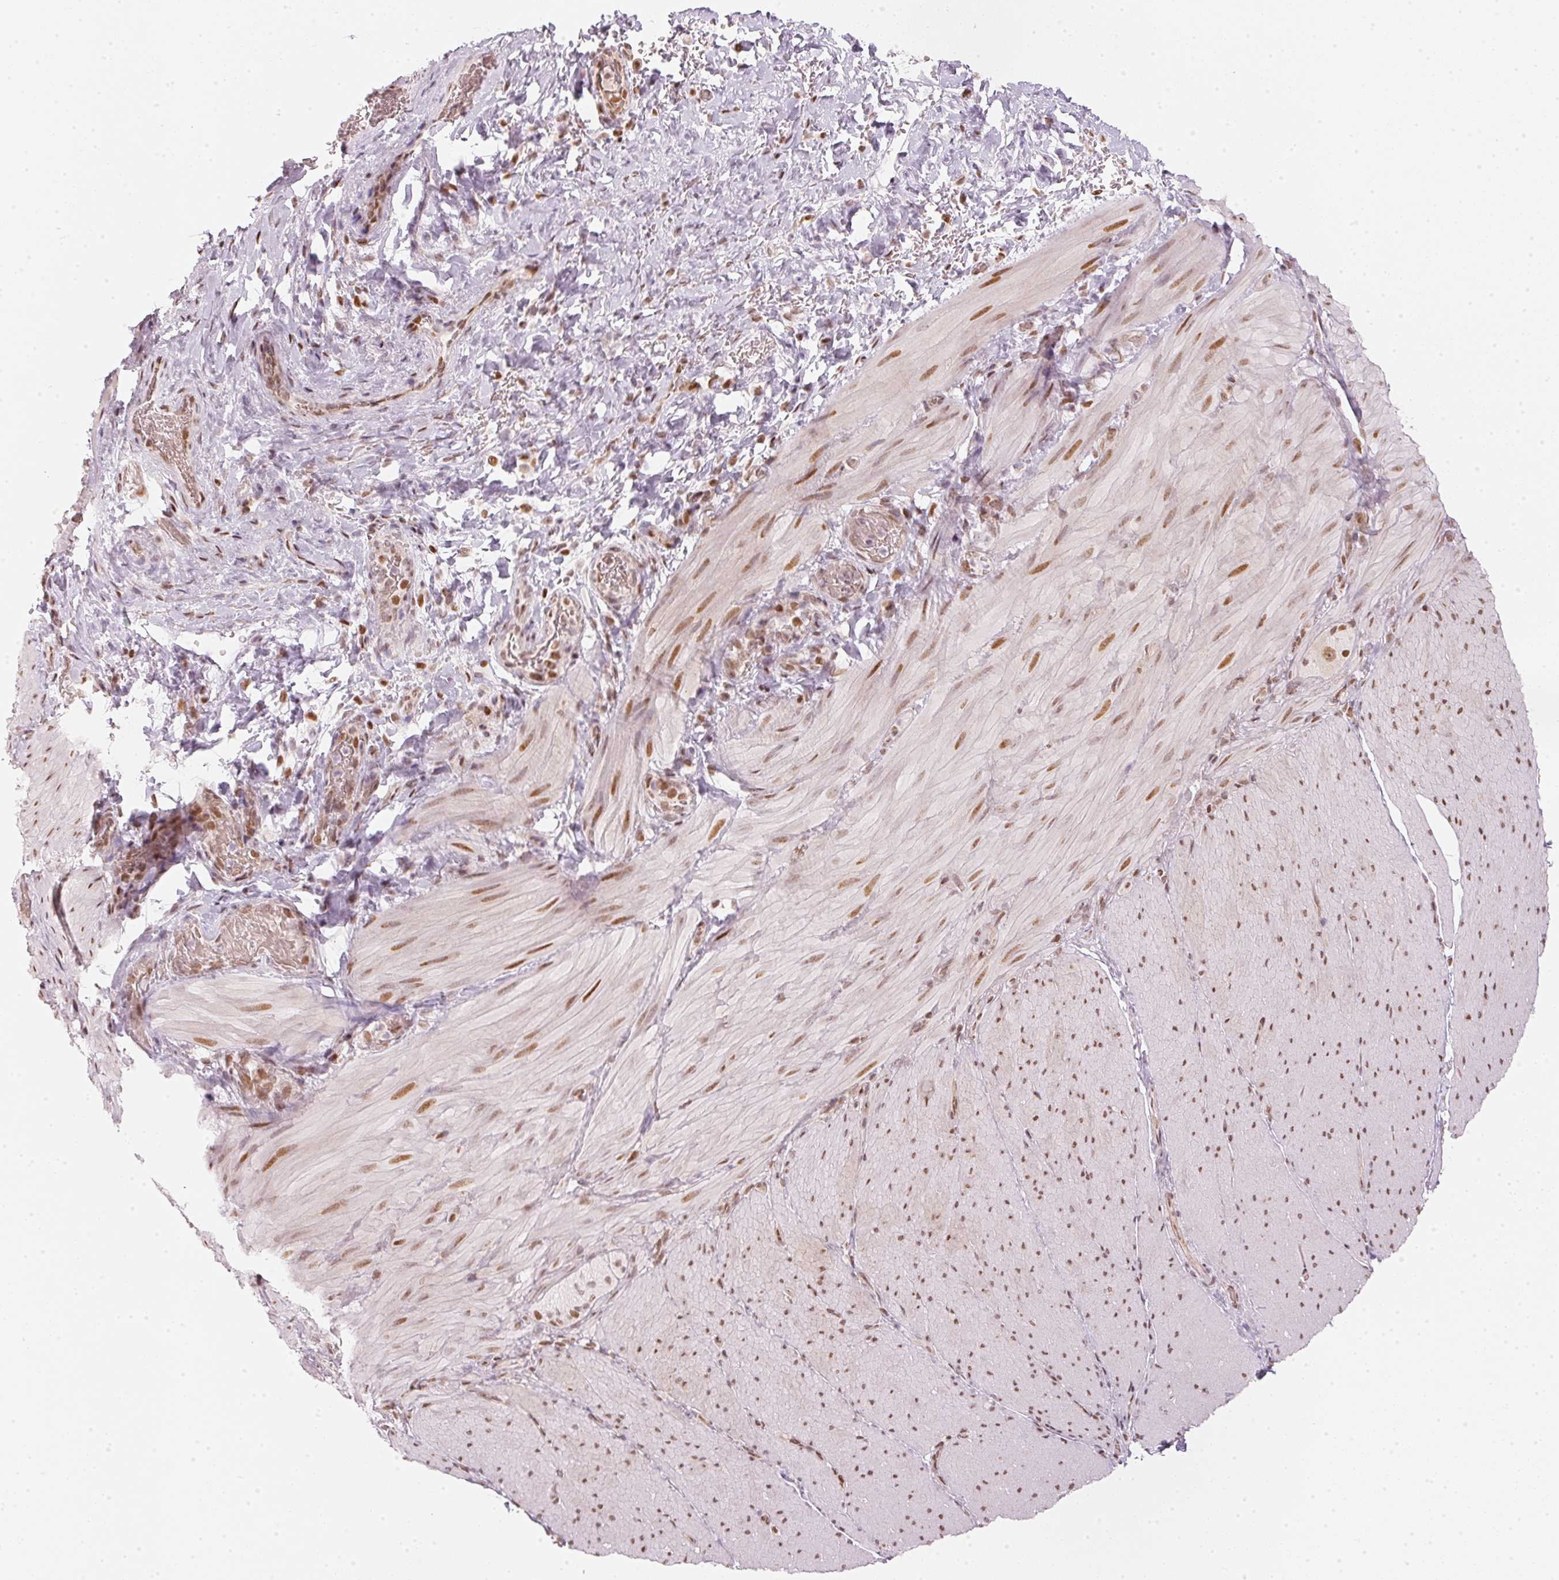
{"staining": {"intensity": "moderate", "quantity": "25%-75%", "location": "nuclear"}, "tissue": "smooth muscle", "cell_type": "Smooth muscle cells", "image_type": "normal", "snomed": [{"axis": "morphology", "description": "Normal tissue, NOS"}, {"axis": "topography", "description": "Smooth muscle"}, {"axis": "topography", "description": "Colon"}], "caption": "Smooth muscle was stained to show a protein in brown. There is medium levels of moderate nuclear positivity in approximately 25%-75% of smooth muscle cells. Using DAB (3,3'-diaminobenzidine) (brown) and hematoxylin (blue) stains, captured at high magnification using brightfield microscopy.", "gene": "KAT6A", "patient": {"sex": "male", "age": 73}}